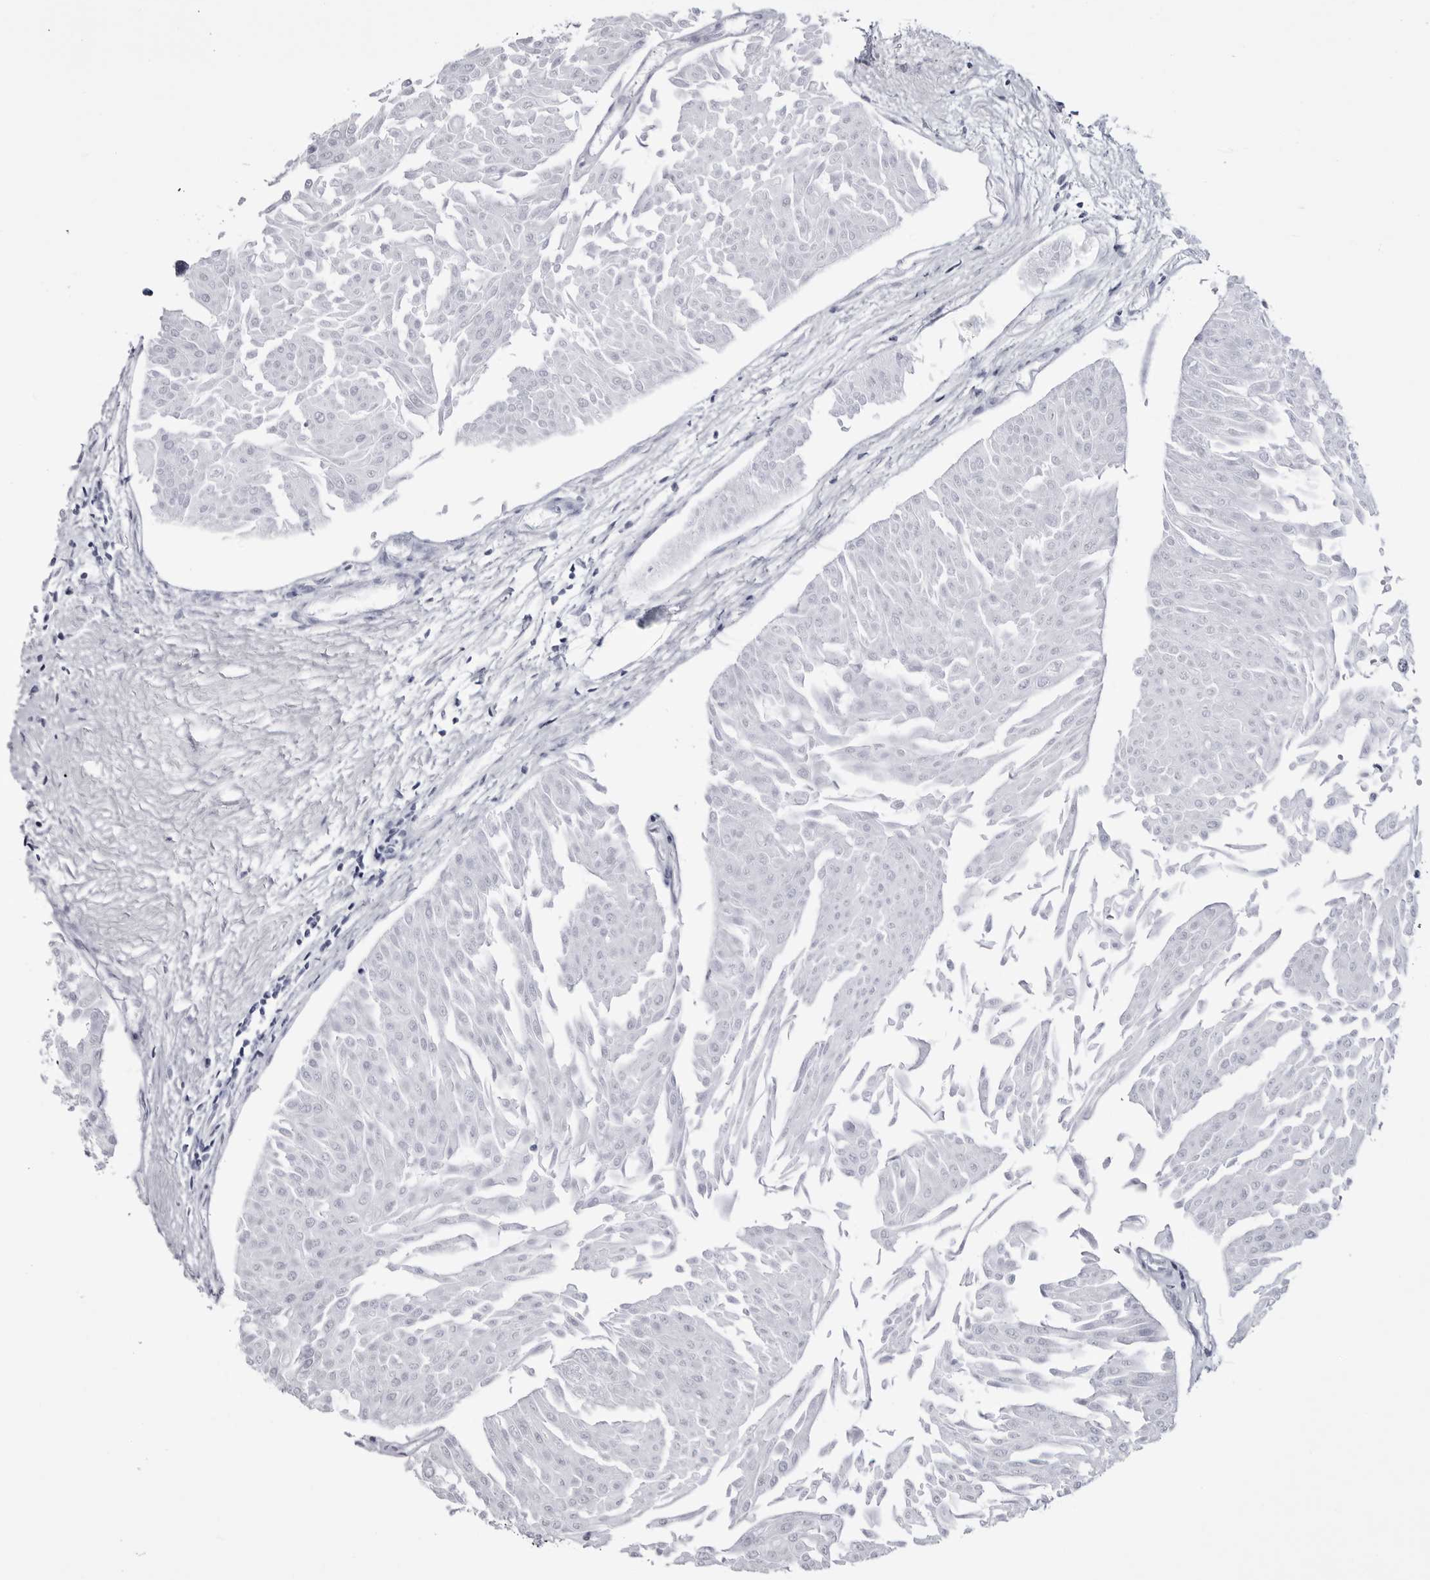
{"staining": {"intensity": "negative", "quantity": "none", "location": "none"}, "tissue": "urothelial cancer", "cell_type": "Tumor cells", "image_type": "cancer", "snomed": [{"axis": "morphology", "description": "Urothelial carcinoma, Low grade"}, {"axis": "topography", "description": "Urinary bladder"}], "caption": "DAB immunohistochemical staining of human urothelial cancer shows no significant expression in tumor cells.", "gene": "STAP2", "patient": {"sex": "male", "age": 67}}